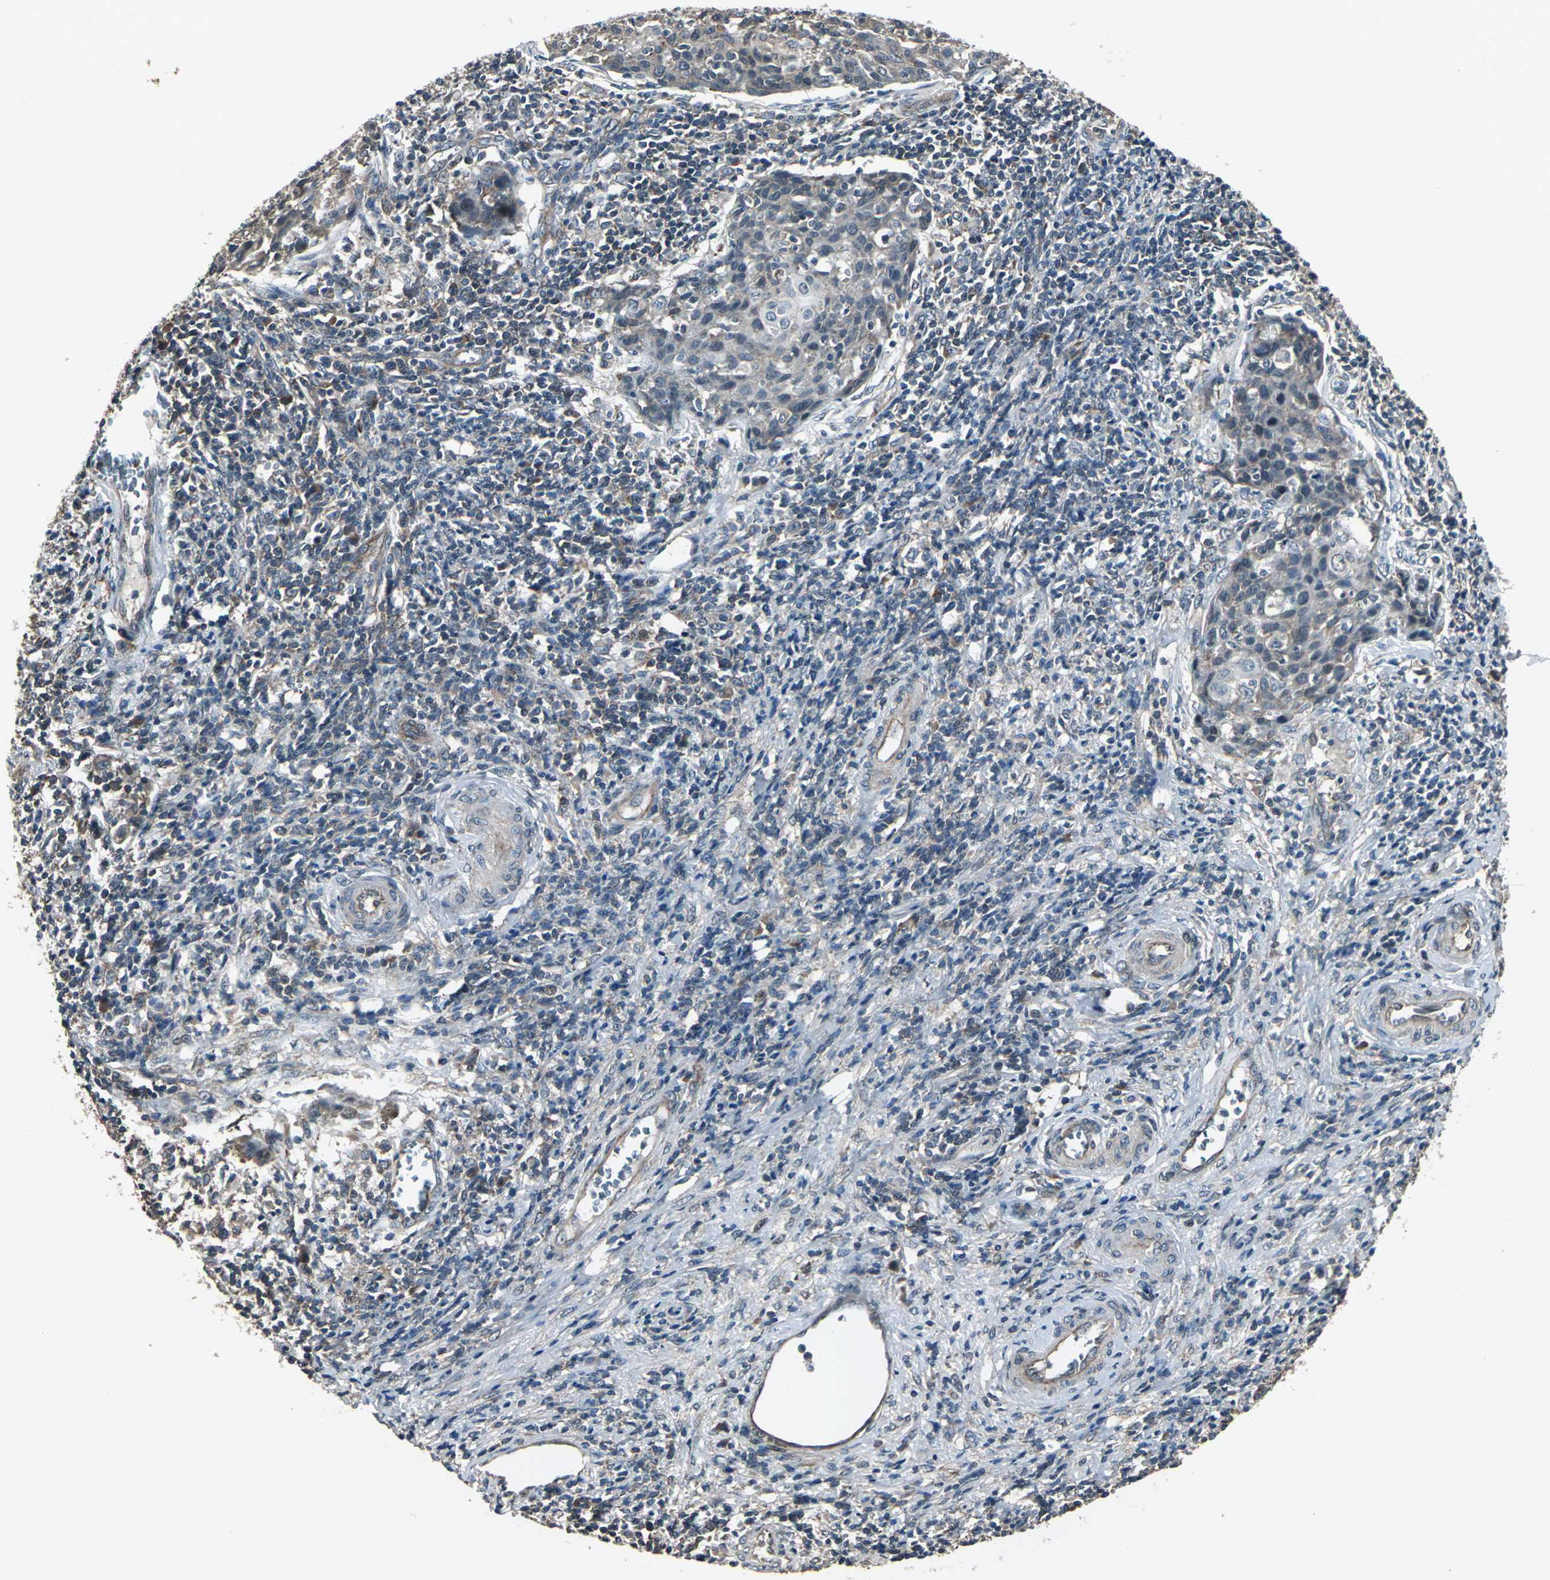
{"staining": {"intensity": "weak", "quantity": ">75%", "location": "cytoplasmic/membranous"}, "tissue": "cervical cancer", "cell_type": "Tumor cells", "image_type": "cancer", "snomed": [{"axis": "morphology", "description": "Squamous cell carcinoma, NOS"}, {"axis": "topography", "description": "Cervix"}], "caption": "Cervical cancer (squamous cell carcinoma) stained with a brown dye shows weak cytoplasmic/membranous positive expression in about >75% of tumor cells.", "gene": "PFDN1", "patient": {"sex": "female", "age": 38}}